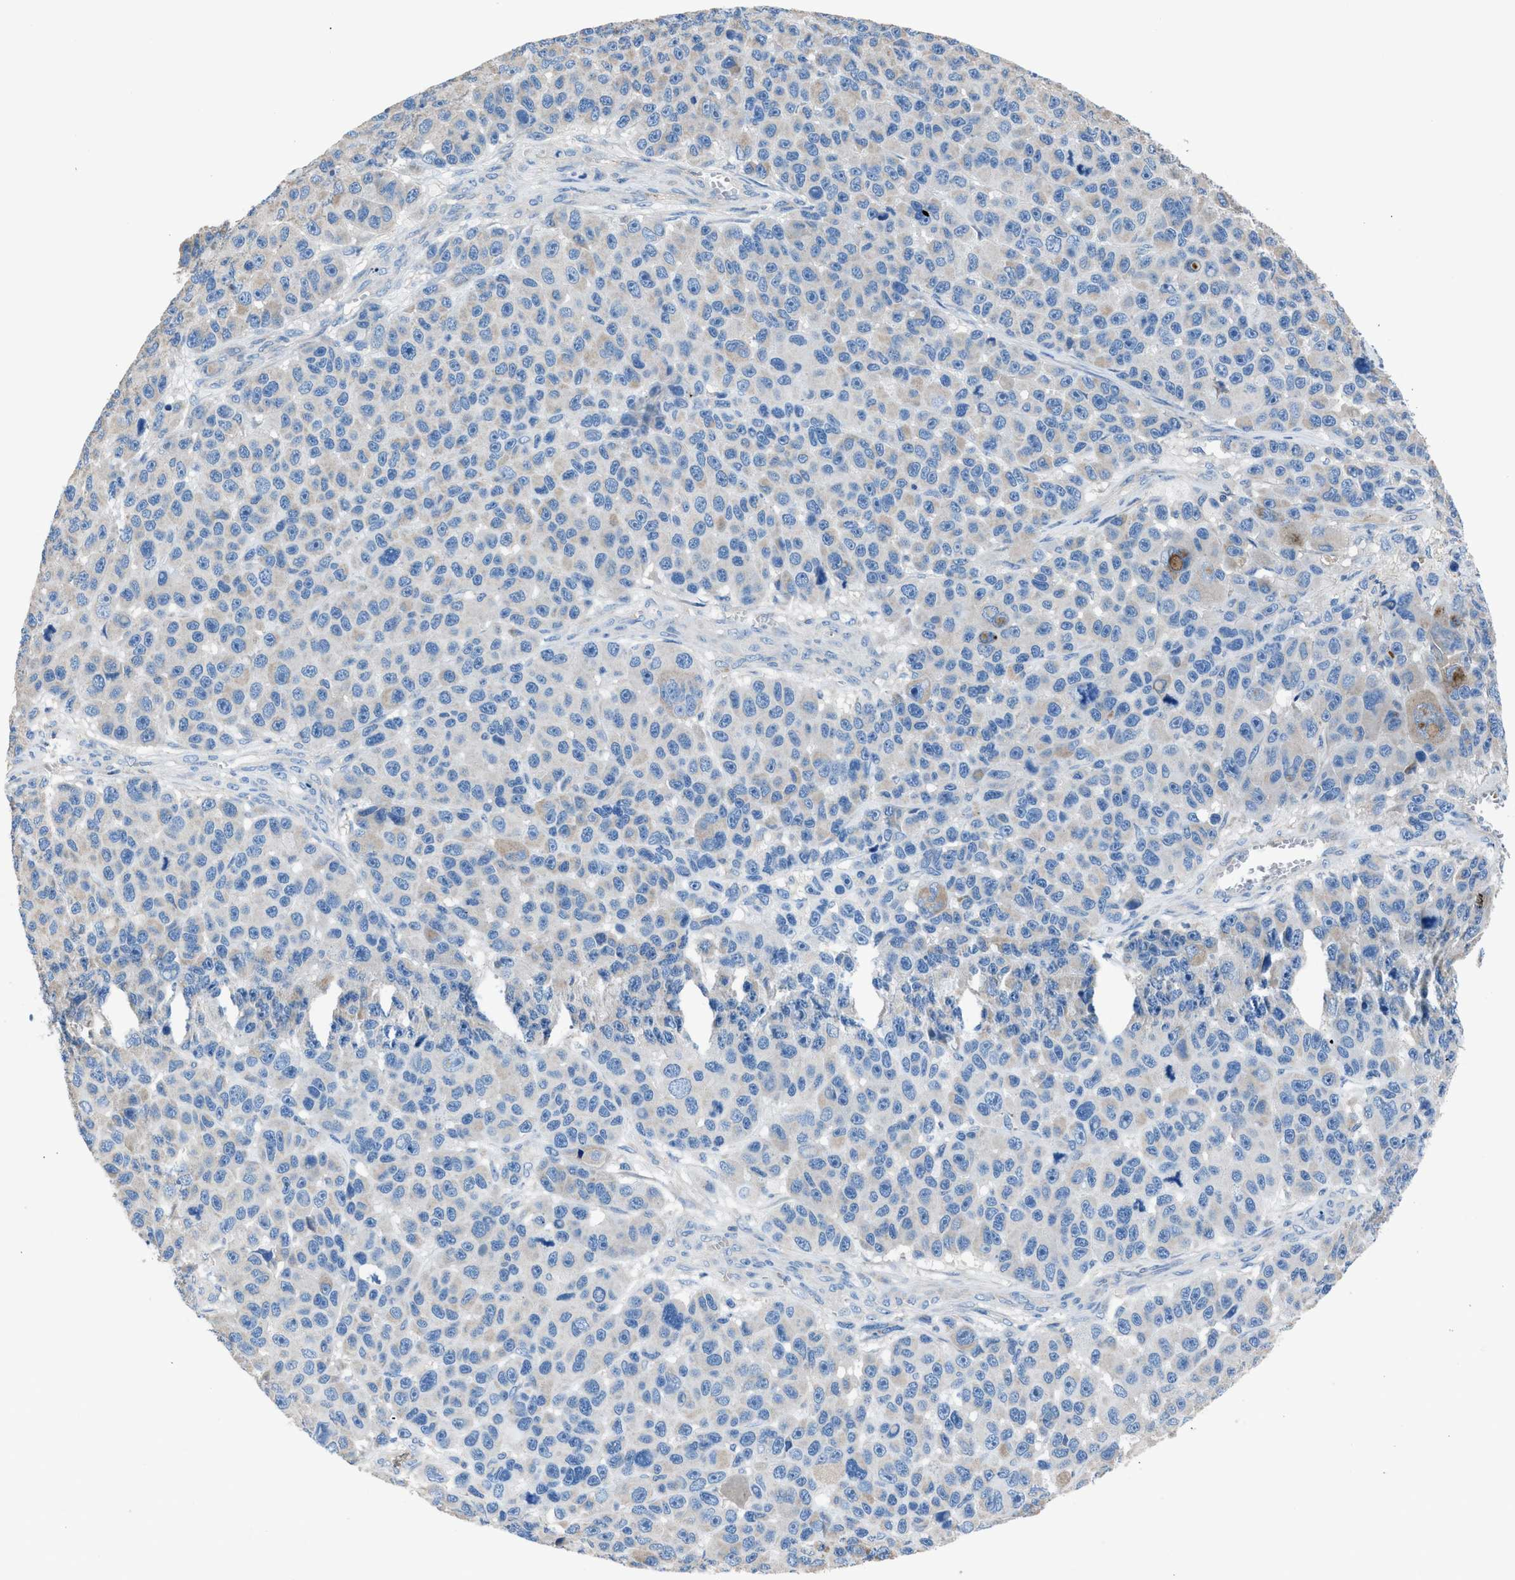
{"staining": {"intensity": "negative", "quantity": "none", "location": "none"}, "tissue": "melanoma", "cell_type": "Tumor cells", "image_type": "cancer", "snomed": [{"axis": "morphology", "description": "Malignant melanoma, NOS"}, {"axis": "topography", "description": "Skin"}], "caption": "This is an immunohistochemistry image of human malignant melanoma. There is no positivity in tumor cells.", "gene": "SGCZ", "patient": {"sex": "male", "age": 53}}